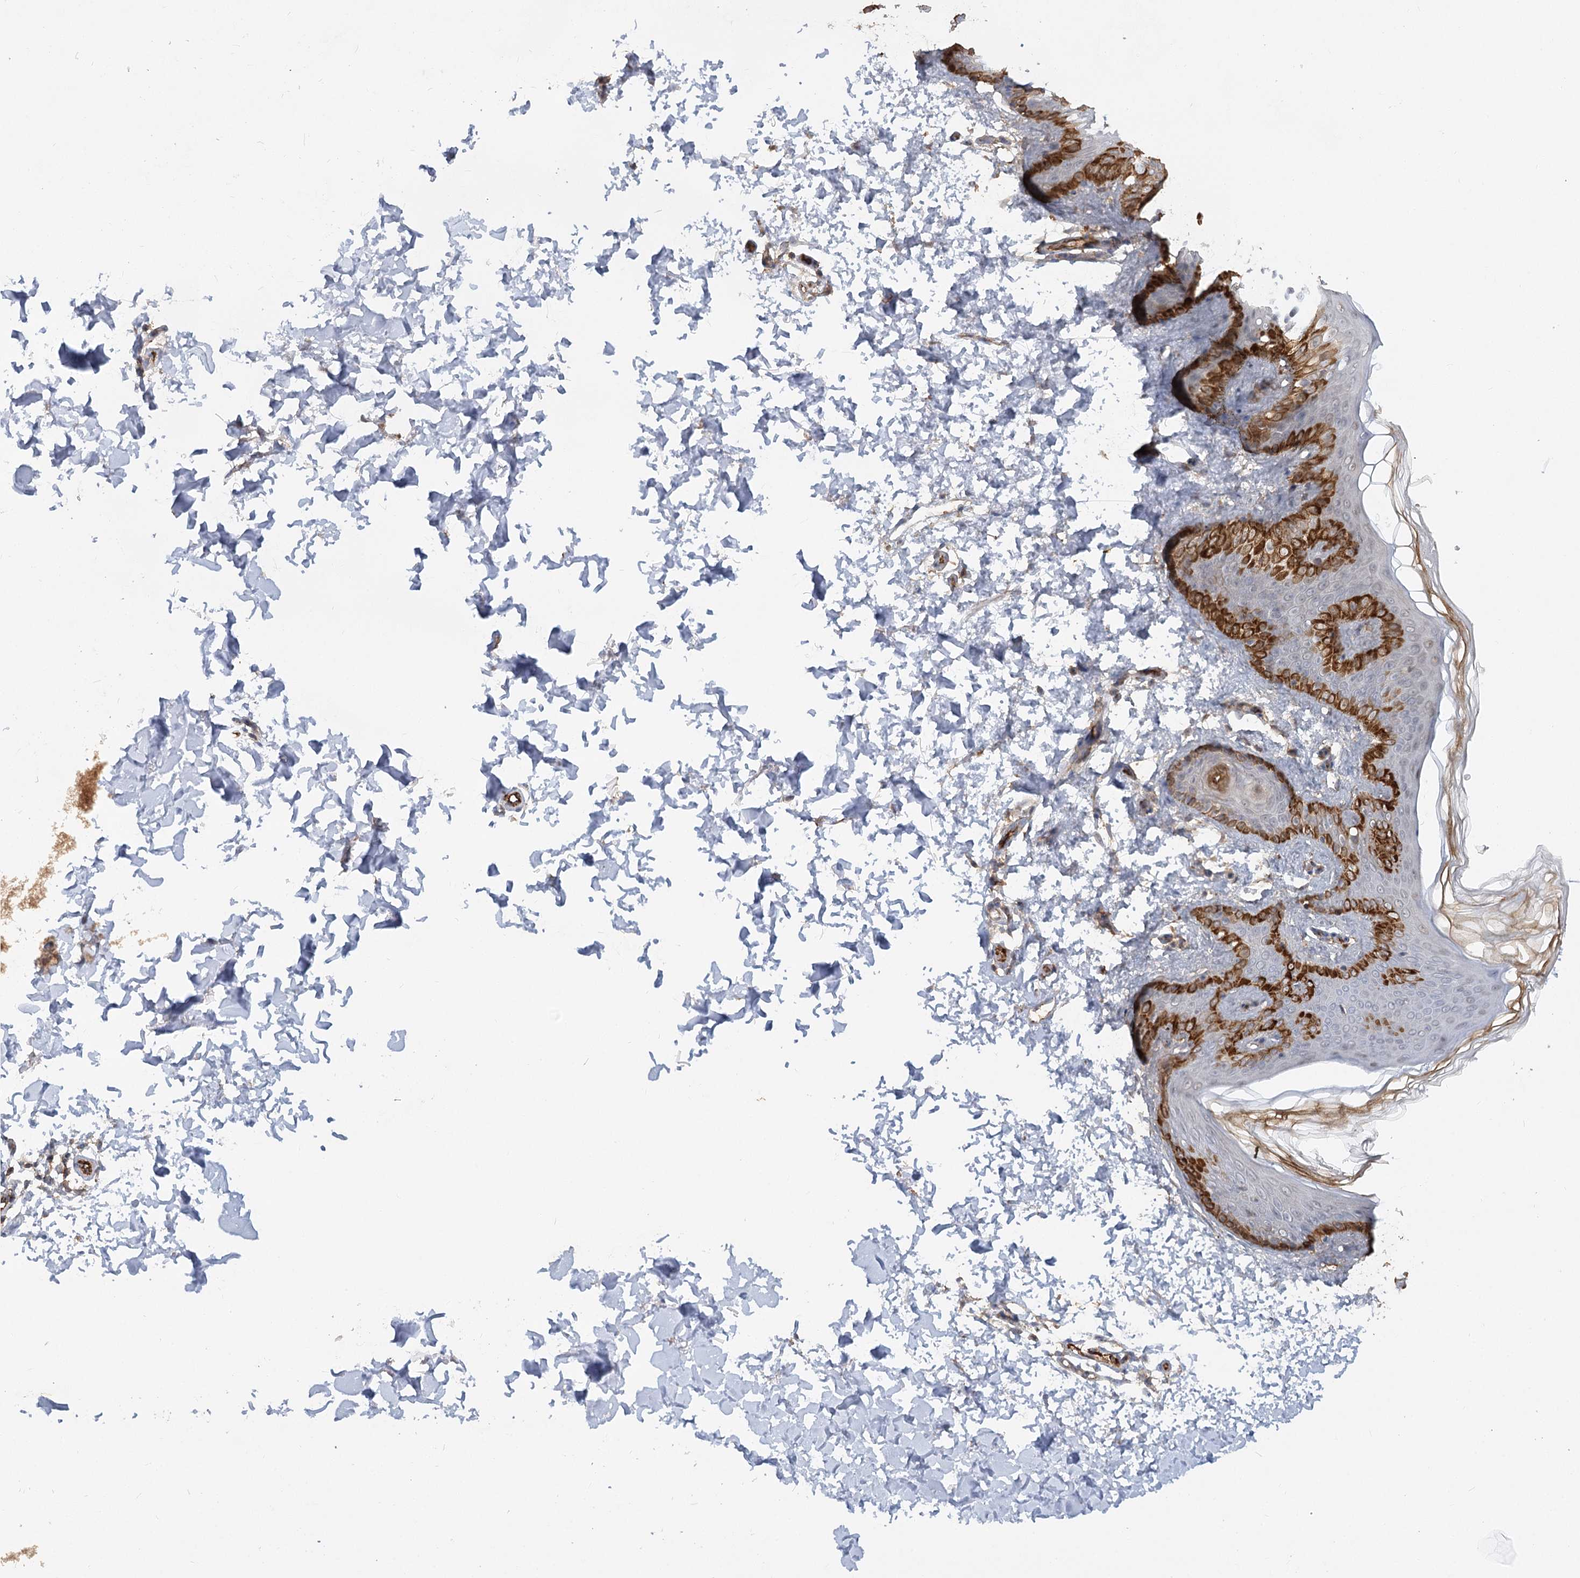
{"staining": {"intensity": "negative", "quantity": "none", "location": "none"}, "tissue": "skin", "cell_type": "Fibroblasts", "image_type": "normal", "snomed": [{"axis": "morphology", "description": "Normal tissue, NOS"}, {"axis": "morphology", "description": "Neoplasm, benign, NOS"}, {"axis": "topography", "description": "Skin"}, {"axis": "topography", "description": "Soft tissue"}], "caption": "IHC micrograph of unremarkable skin: skin stained with DAB demonstrates no significant protein staining in fibroblasts.", "gene": "KBTBD4", "patient": {"sex": "male", "age": 26}}